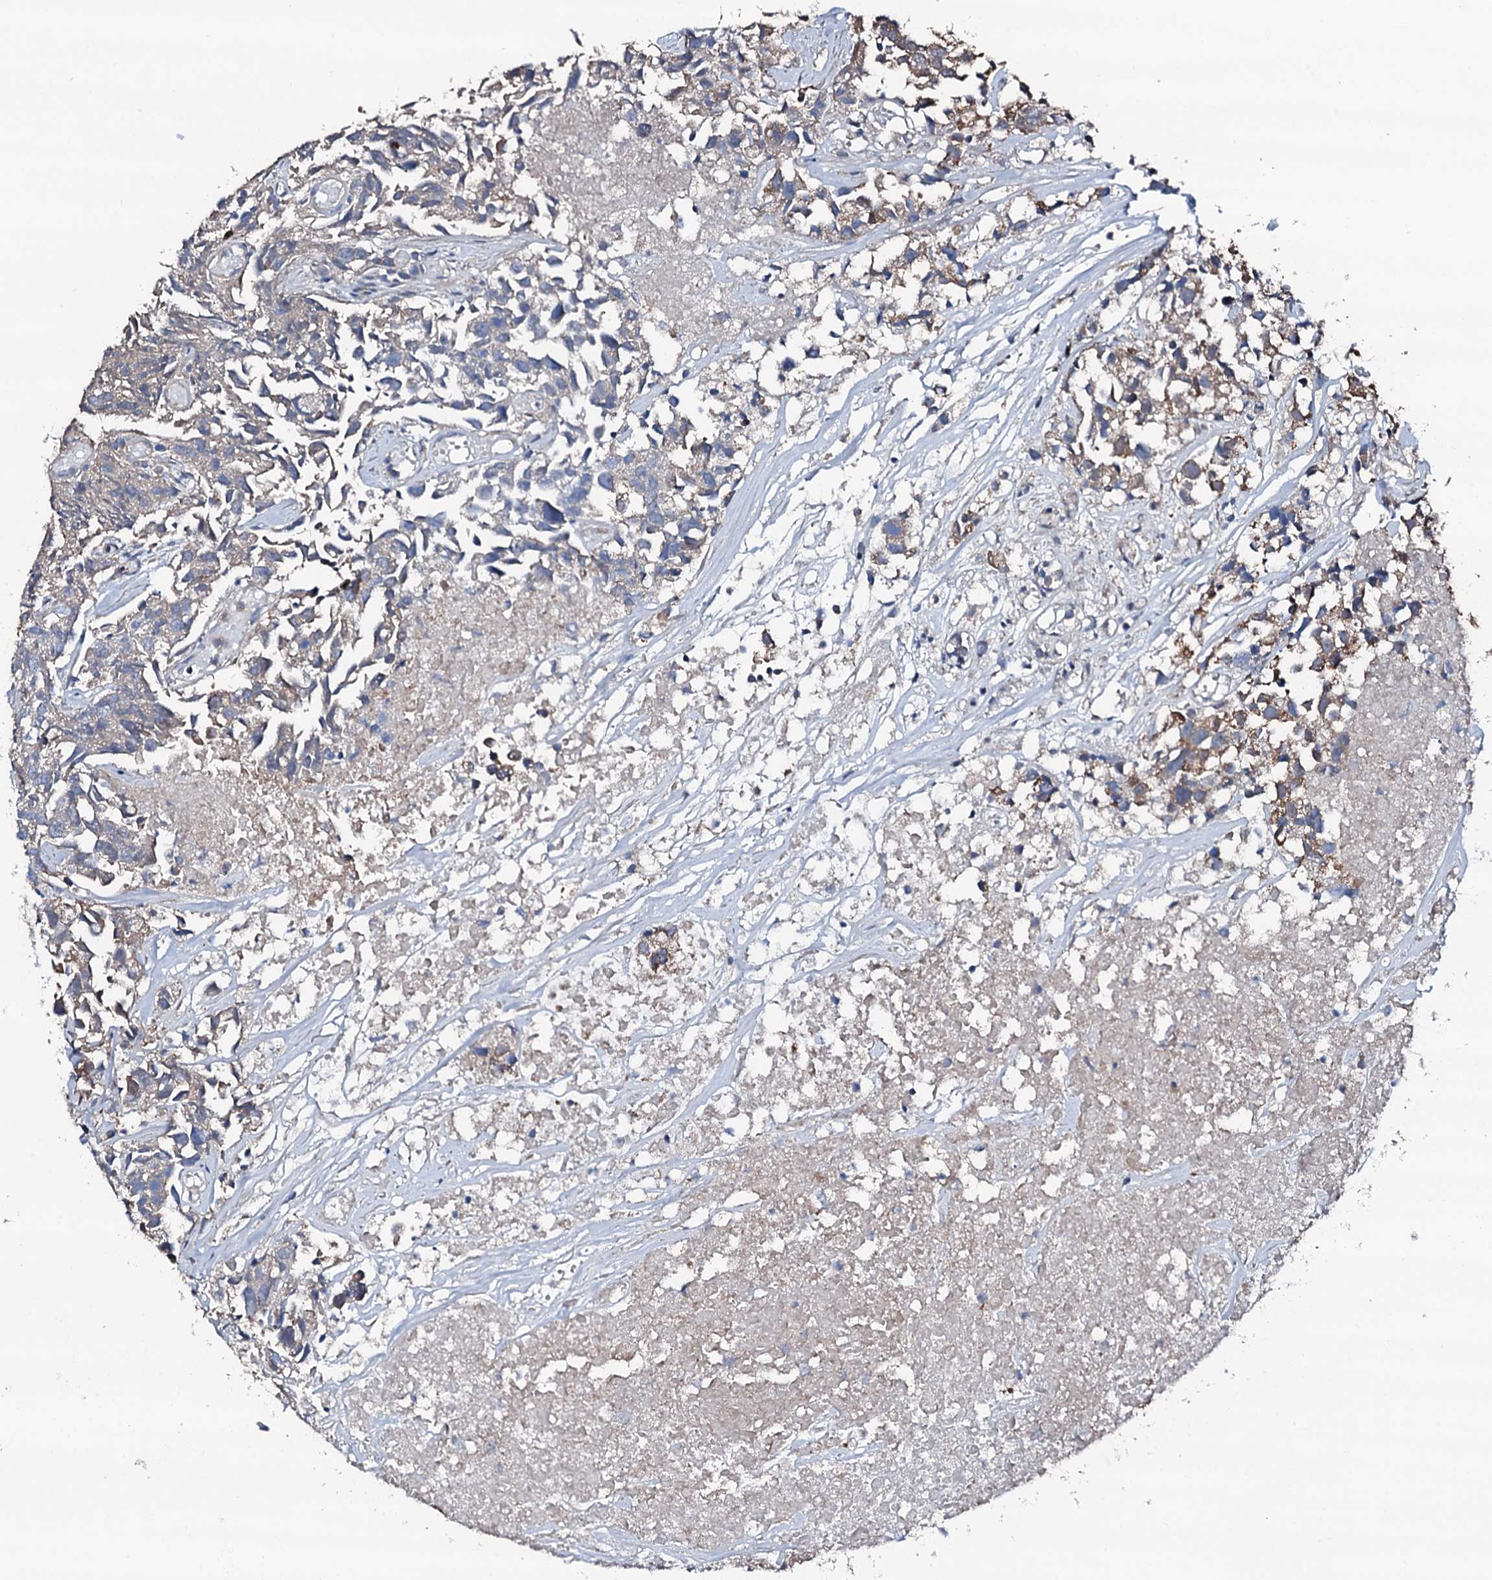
{"staining": {"intensity": "moderate", "quantity": "<25%", "location": "cytoplasmic/membranous"}, "tissue": "urothelial cancer", "cell_type": "Tumor cells", "image_type": "cancer", "snomed": [{"axis": "morphology", "description": "Urothelial carcinoma, High grade"}, {"axis": "topography", "description": "Urinary bladder"}], "caption": "High-grade urothelial carcinoma stained for a protein reveals moderate cytoplasmic/membranous positivity in tumor cells. The protein is stained brown, and the nuclei are stained in blue (DAB IHC with brightfield microscopy, high magnification).", "gene": "TRAFD1", "patient": {"sex": "female", "age": 75}}